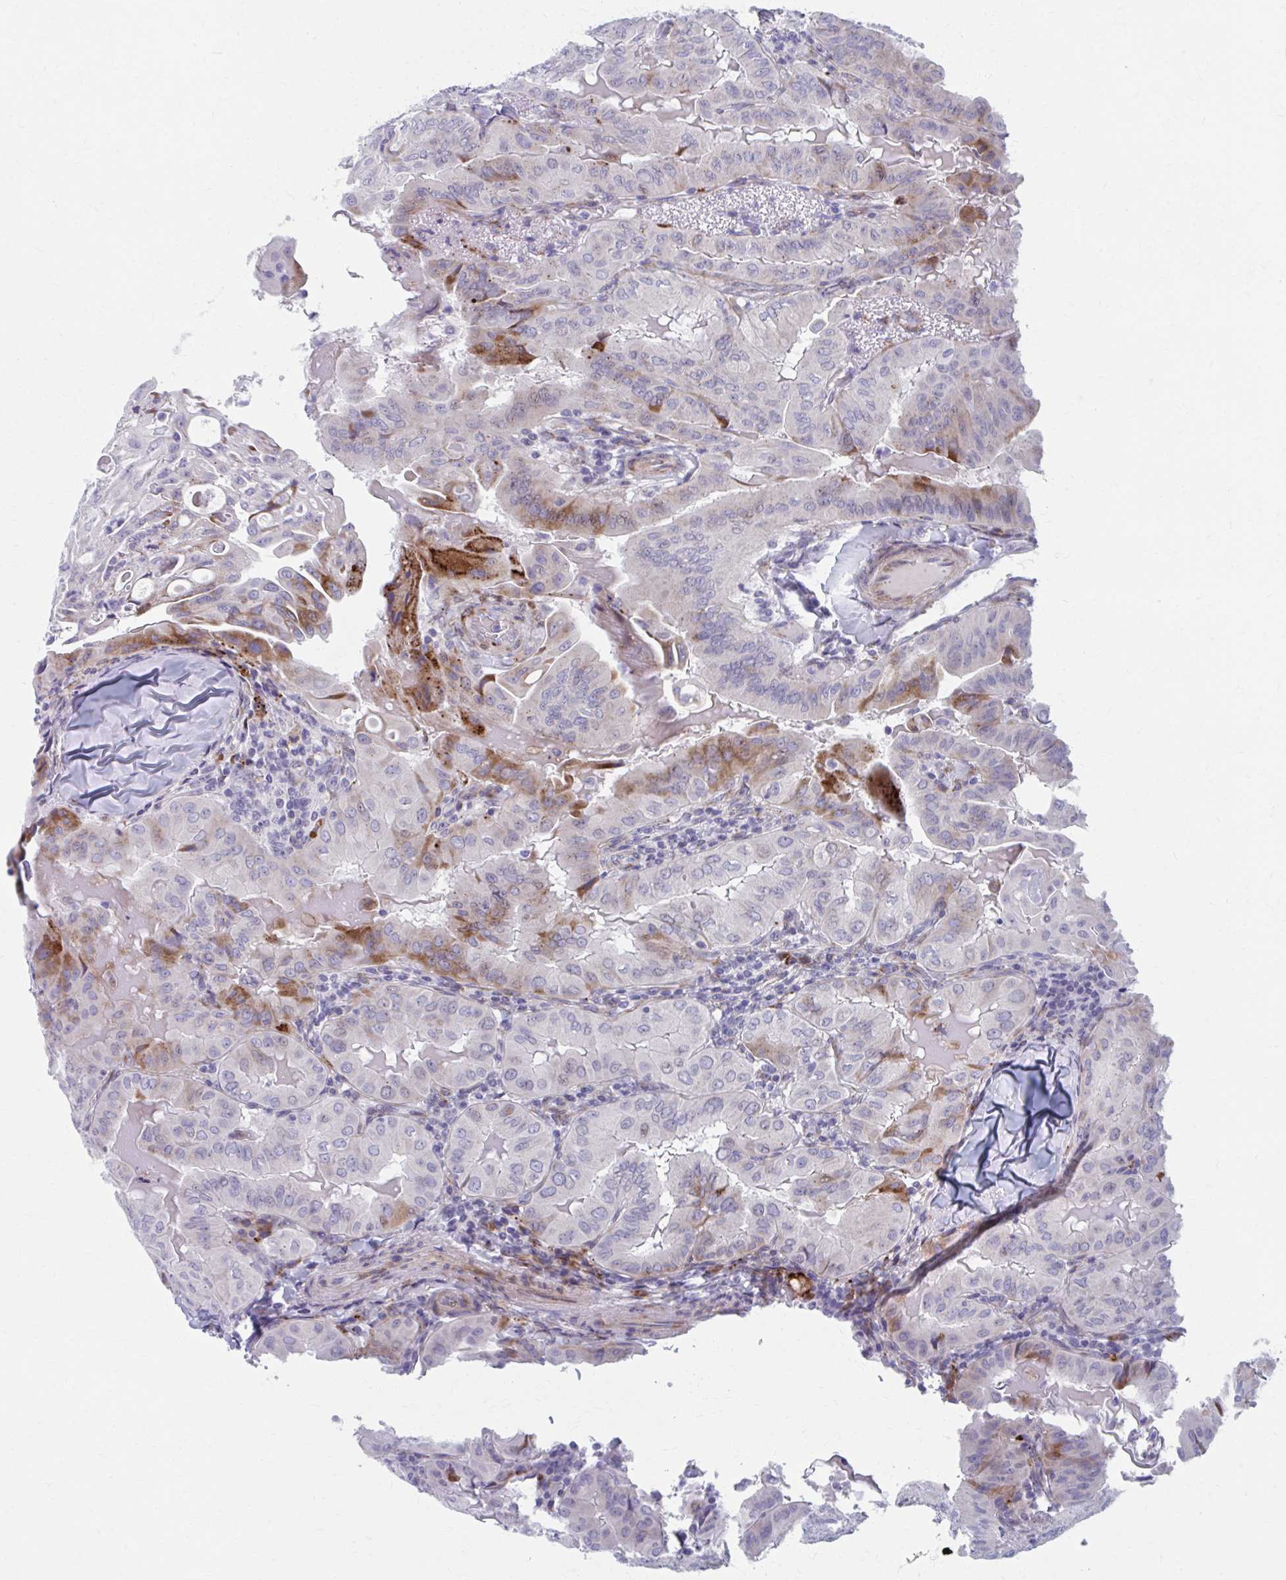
{"staining": {"intensity": "moderate", "quantity": "<25%", "location": "cytoplasmic/membranous"}, "tissue": "thyroid cancer", "cell_type": "Tumor cells", "image_type": "cancer", "snomed": [{"axis": "morphology", "description": "Papillary adenocarcinoma, NOS"}, {"axis": "topography", "description": "Thyroid gland"}], "caption": "Protein staining of papillary adenocarcinoma (thyroid) tissue exhibits moderate cytoplasmic/membranous positivity in approximately <25% of tumor cells. The staining is performed using DAB brown chromogen to label protein expression. The nuclei are counter-stained blue using hematoxylin.", "gene": "OLFM2", "patient": {"sex": "female", "age": 68}}